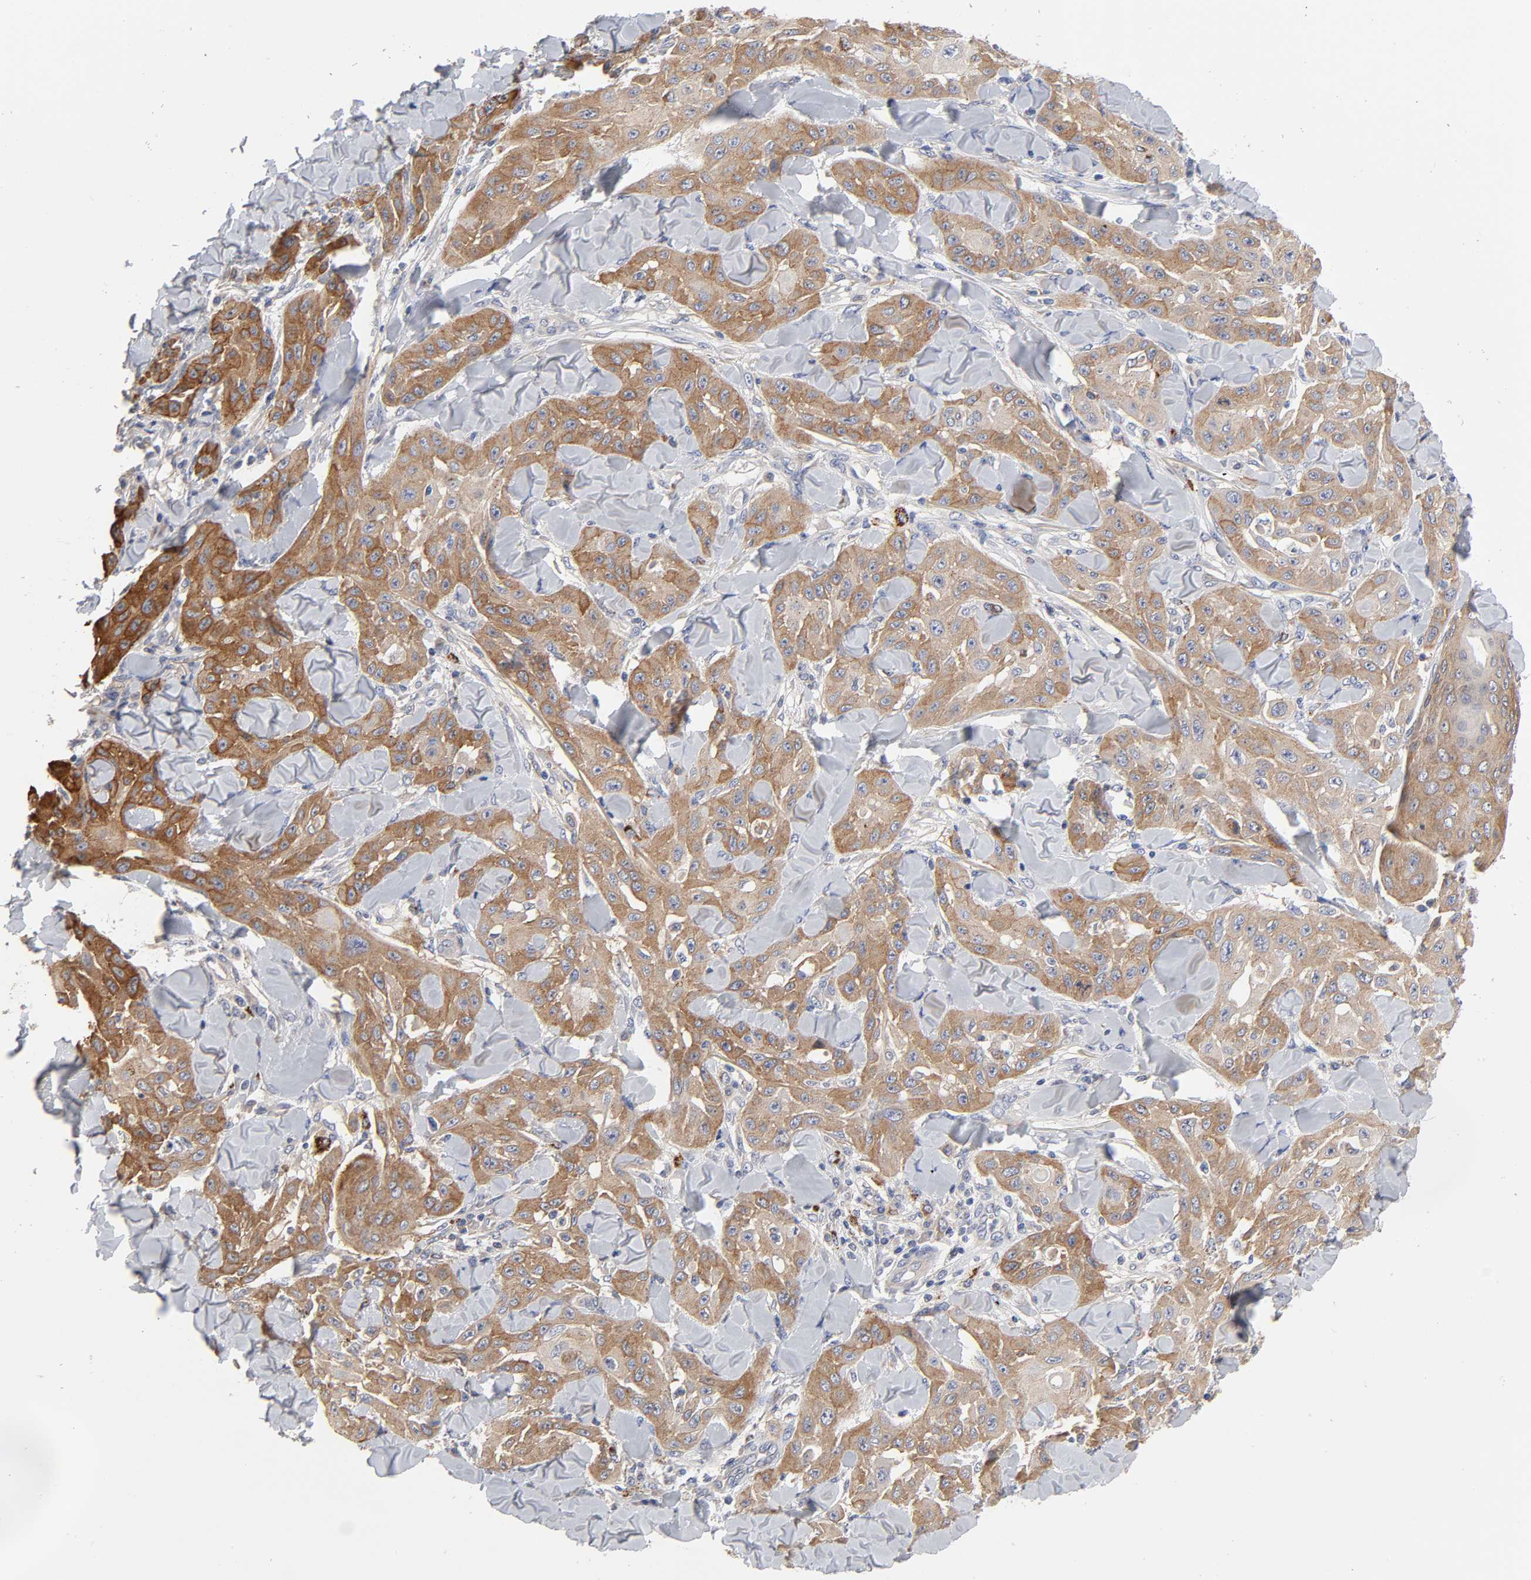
{"staining": {"intensity": "moderate", "quantity": ">75%", "location": "cytoplasmic/membranous"}, "tissue": "skin cancer", "cell_type": "Tumor cells", "image_type": "cancer", "snomed": [{"axis": "morphology", "description": "Squamous cell carcinoma, NOS"}, {"axis": "topography", "description": "Skin"}], "caption": "Human squamous cell carcinoma (skin) stained with a protein marker reveals moderate staining in tumor cells.", "gene": "C17orf75", "patient": {"sex": "male", "age": 24}}